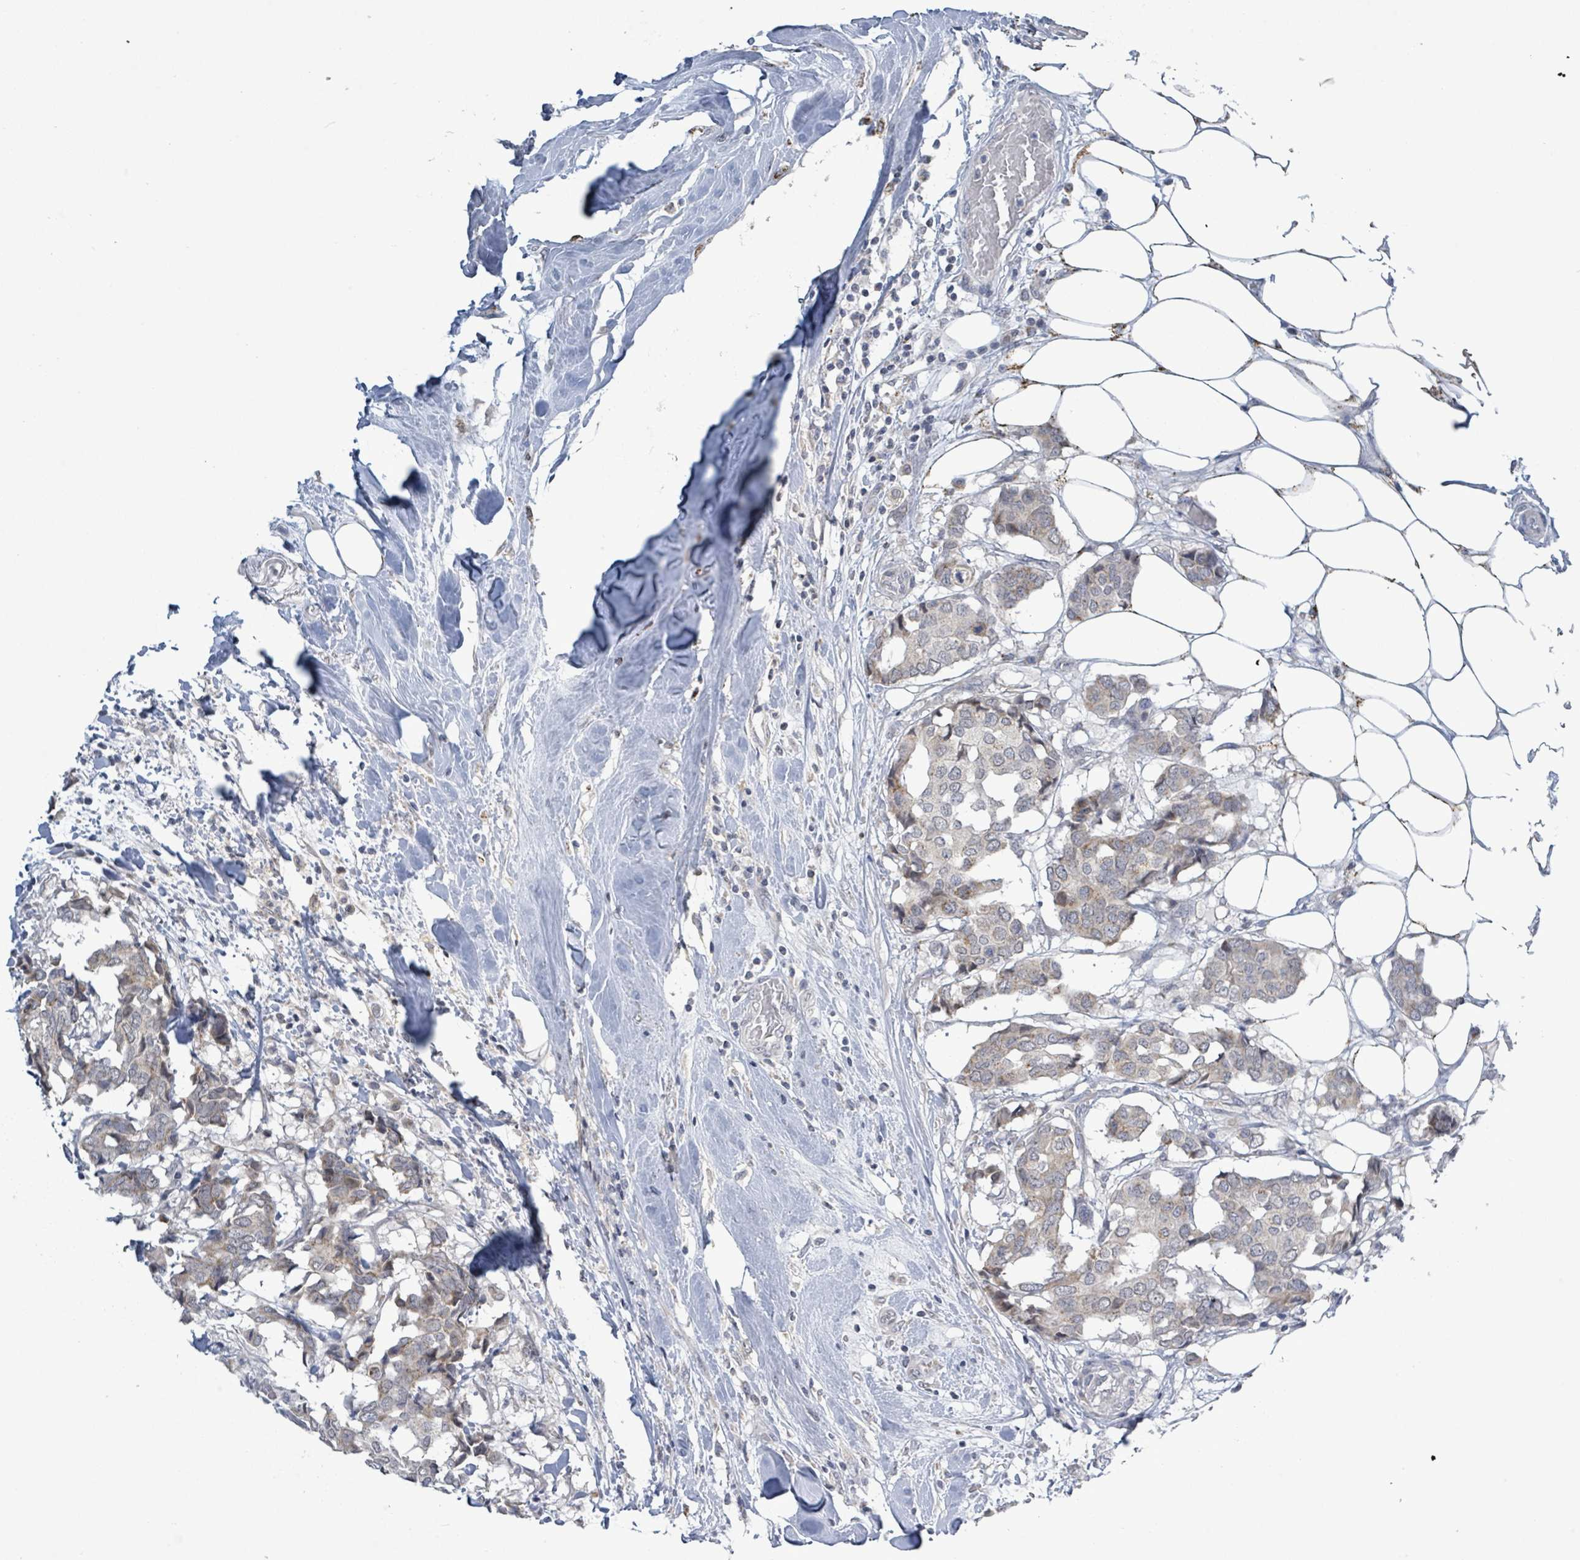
{"staining": {"intensity": "negative", "quantity": "none", "location": "none"}, "tissue": "breast cancer", "cell_type": "Tumor cells", "image_type": "cancer", "snomed": [{"axis": "morphology", "description": "Duct carcinoma"}, {"axis": "topography", "description": "Breast"}], "caption": "Tumor cells show no significant staining in intraductal carcinoma (breast).", "gene": "COQ10B", "patient": {"sex": "female", "age": 75}}